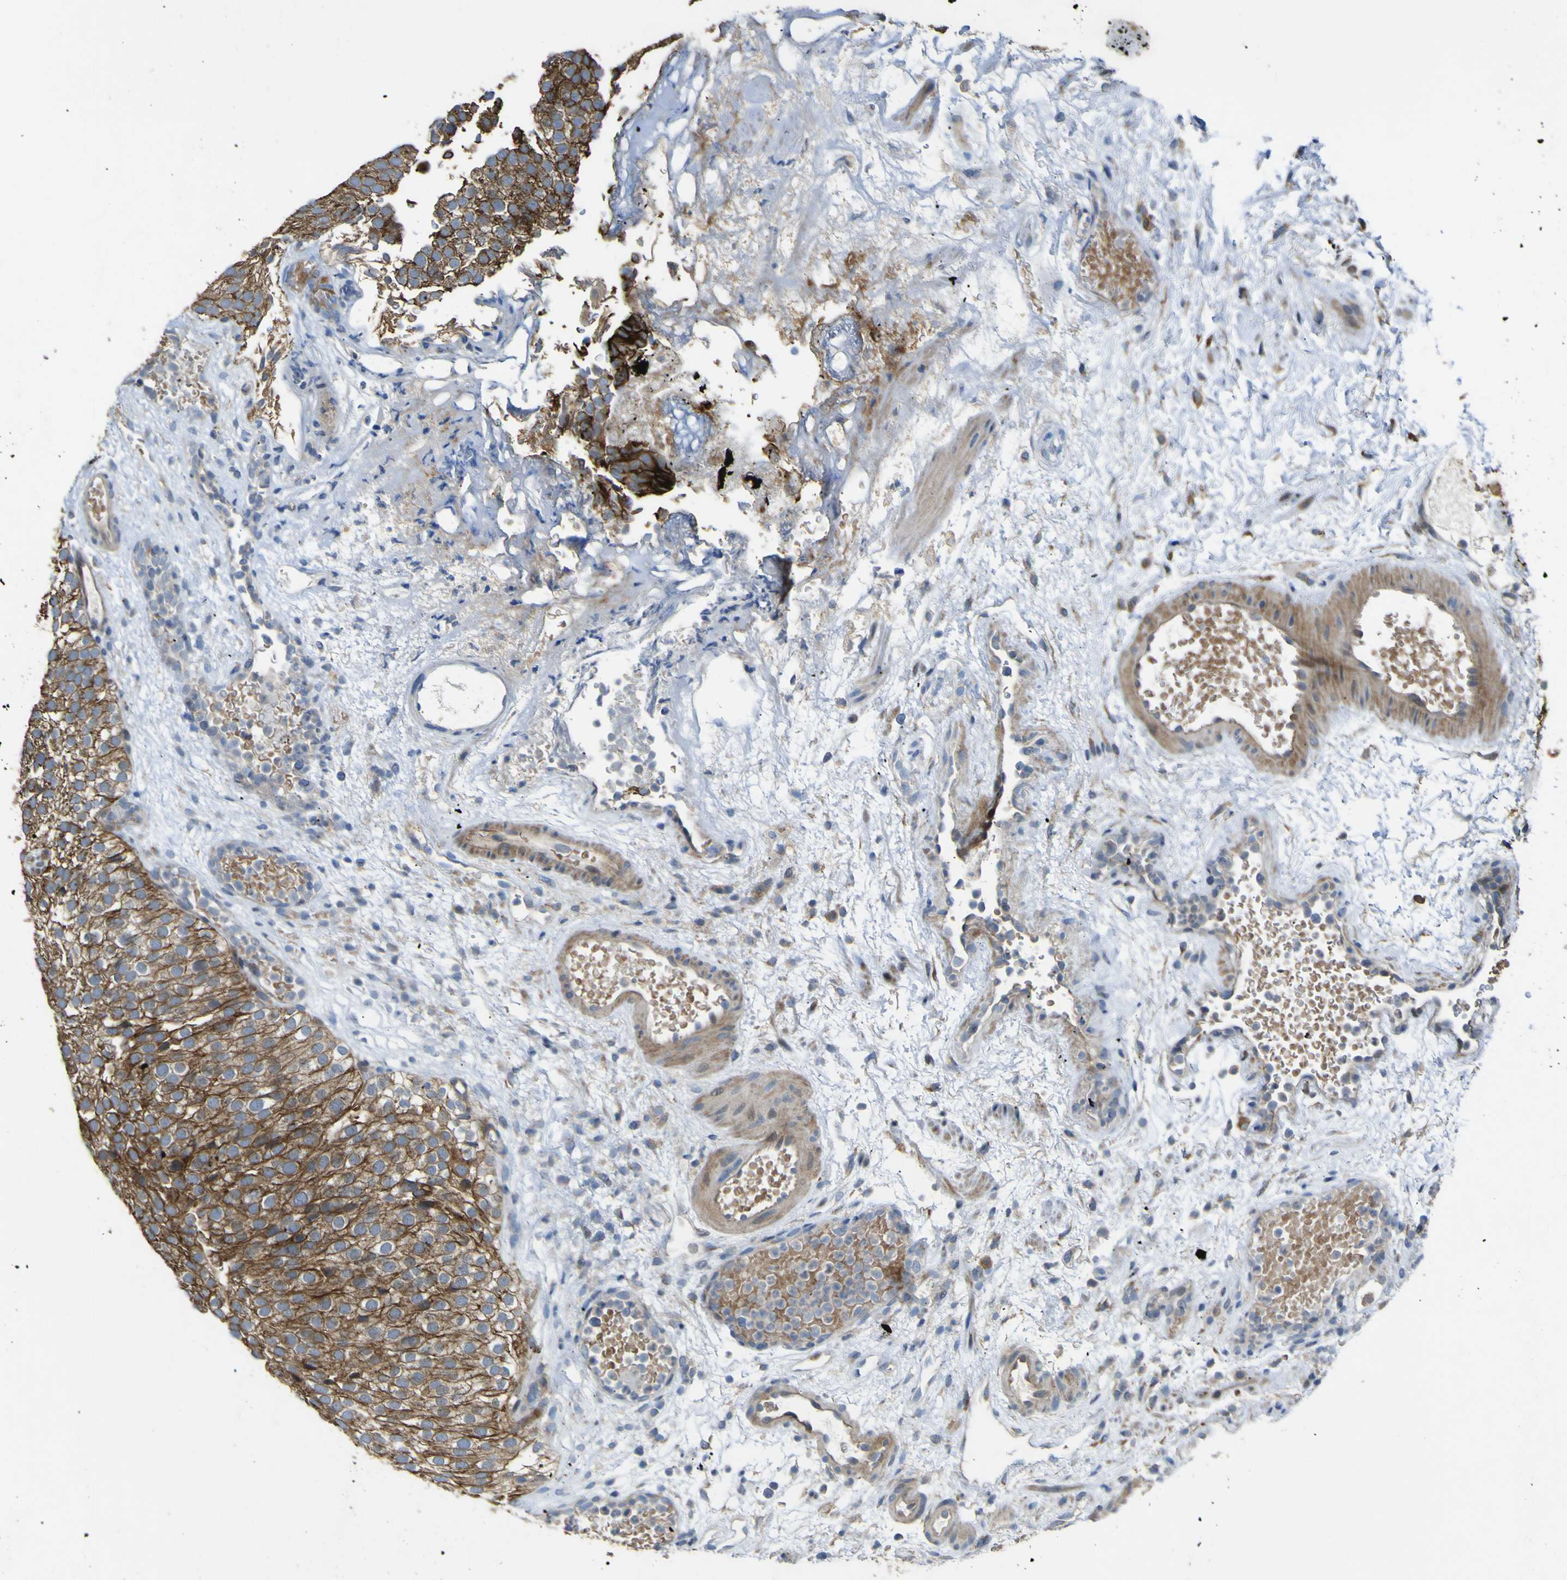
{"staining": {"intensity": "strong", "quantity": ">75%", "location": "cytoplasmic/membranous"}, "tissue": "urothelial cancer", "cell_type": "Tumor cells", "image_type": "cancer", "snomed": [{"axis": "morphology", "description": "Urothelial carcinoma, Low grade"}, {"axis": "topography", "description": "Urinary bladder"}], "caption": "Immunohistochemical staining of human urothelial cancer displays high levels of strong cytoplasmic/membranous protein positivity in approximately >75% of tumor cells. (DAB IHC with brightfield microscopy, high magnification).", "gene": "LBHD1", "patient": {"sex": "male", "age": 78}}